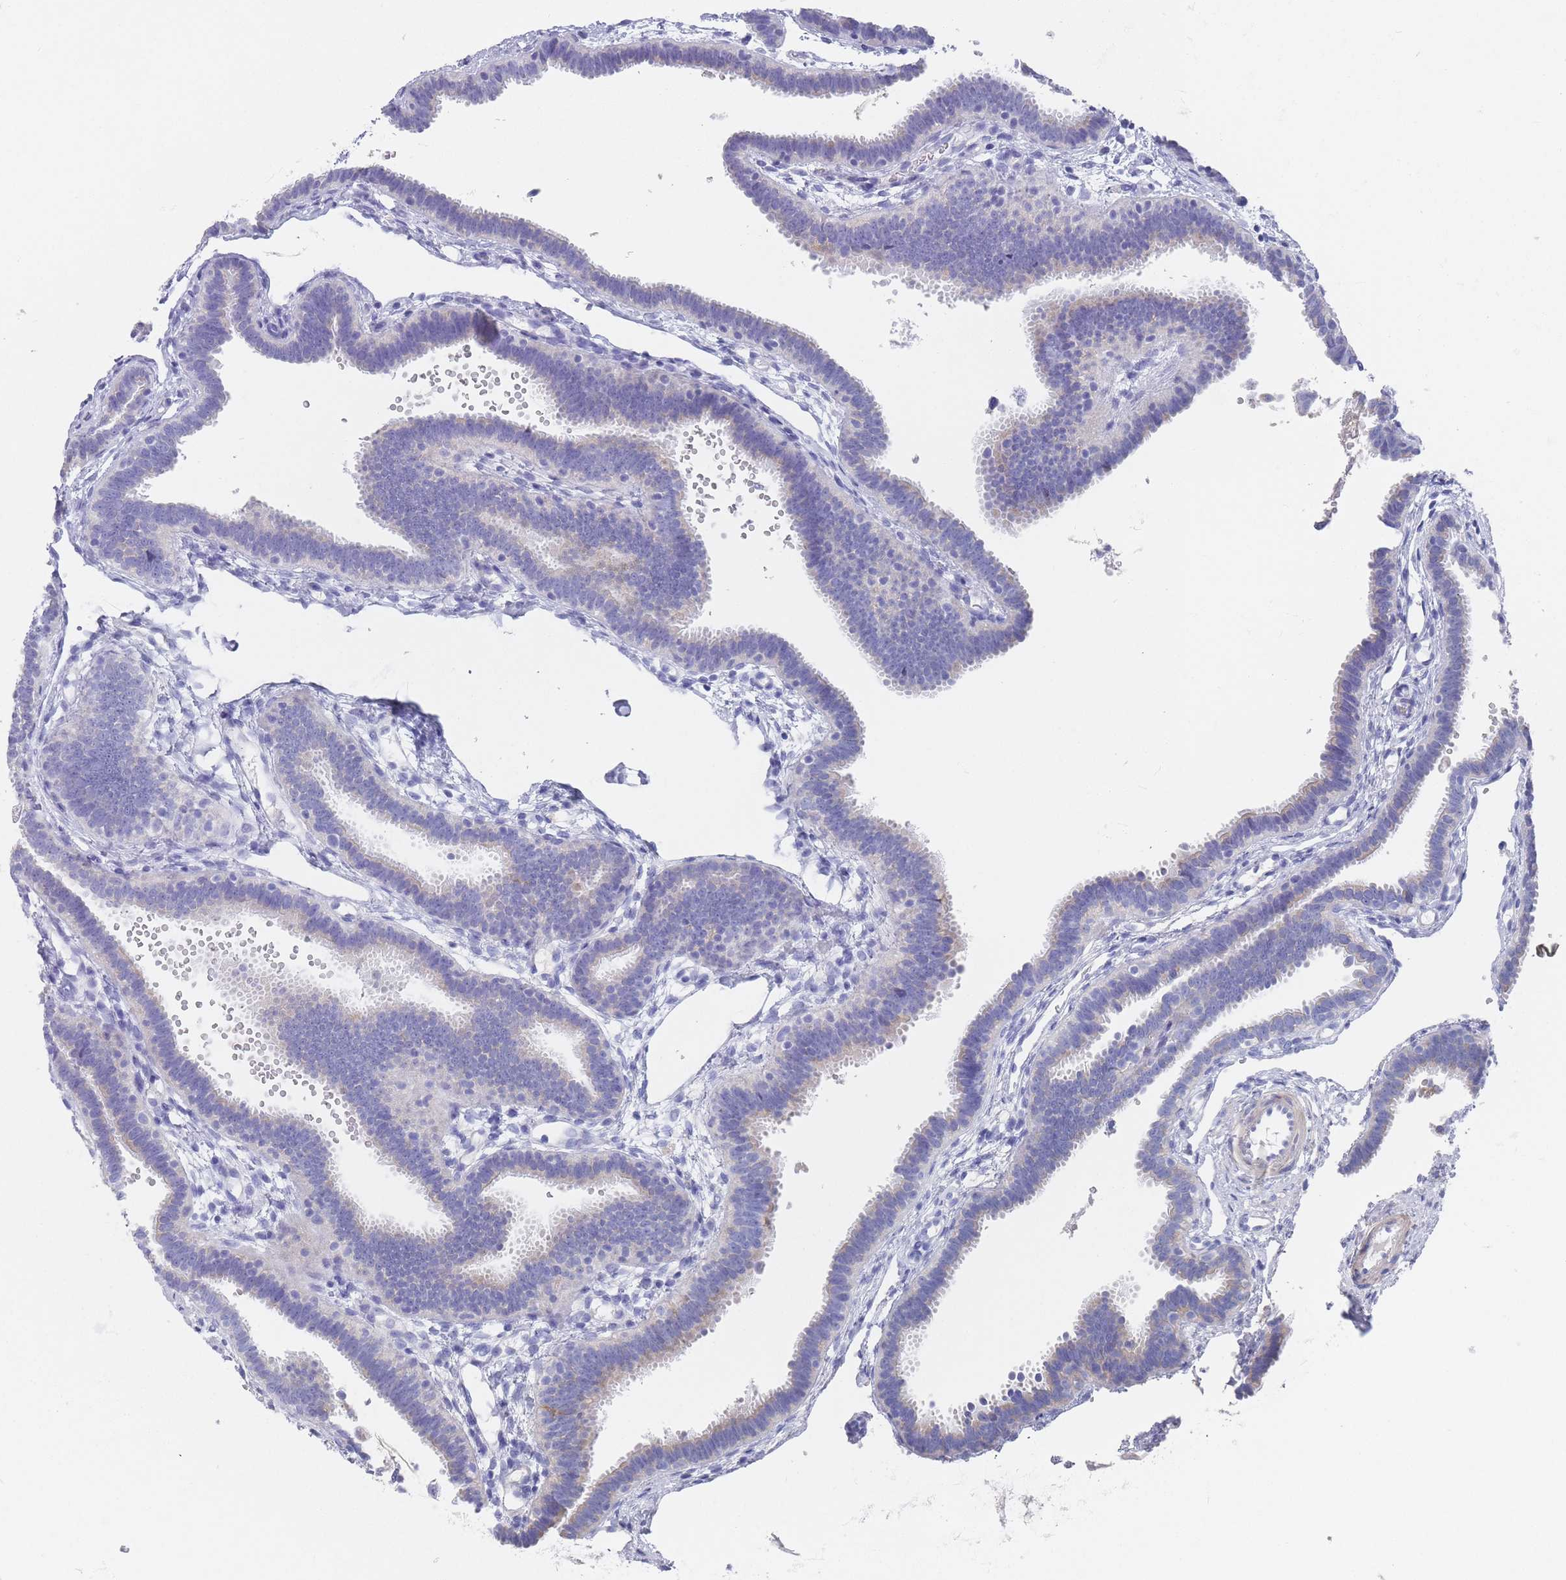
{"staining": {"intensity": "weak", "quantity": "<25%", "location": "cytoplasmic/membranous"}, "tissue": "fallopian tube", "cell_type": "Glandular cells", "image_type": "normal", "snomed": [{"axis": "morphology", "description": "Normal tissue, NOS"}, {"axis": "topography", "description": "Fallopian tube"}], "caption": "Immunohistochemistry (IHC) of normal fallopian tube shows no staining in glandular cells. (Immunohistochemistry, brightfield microscopy, high magnification).", "gene": "SCCPDH", "patient": {"sex": "female", "age": 37}}